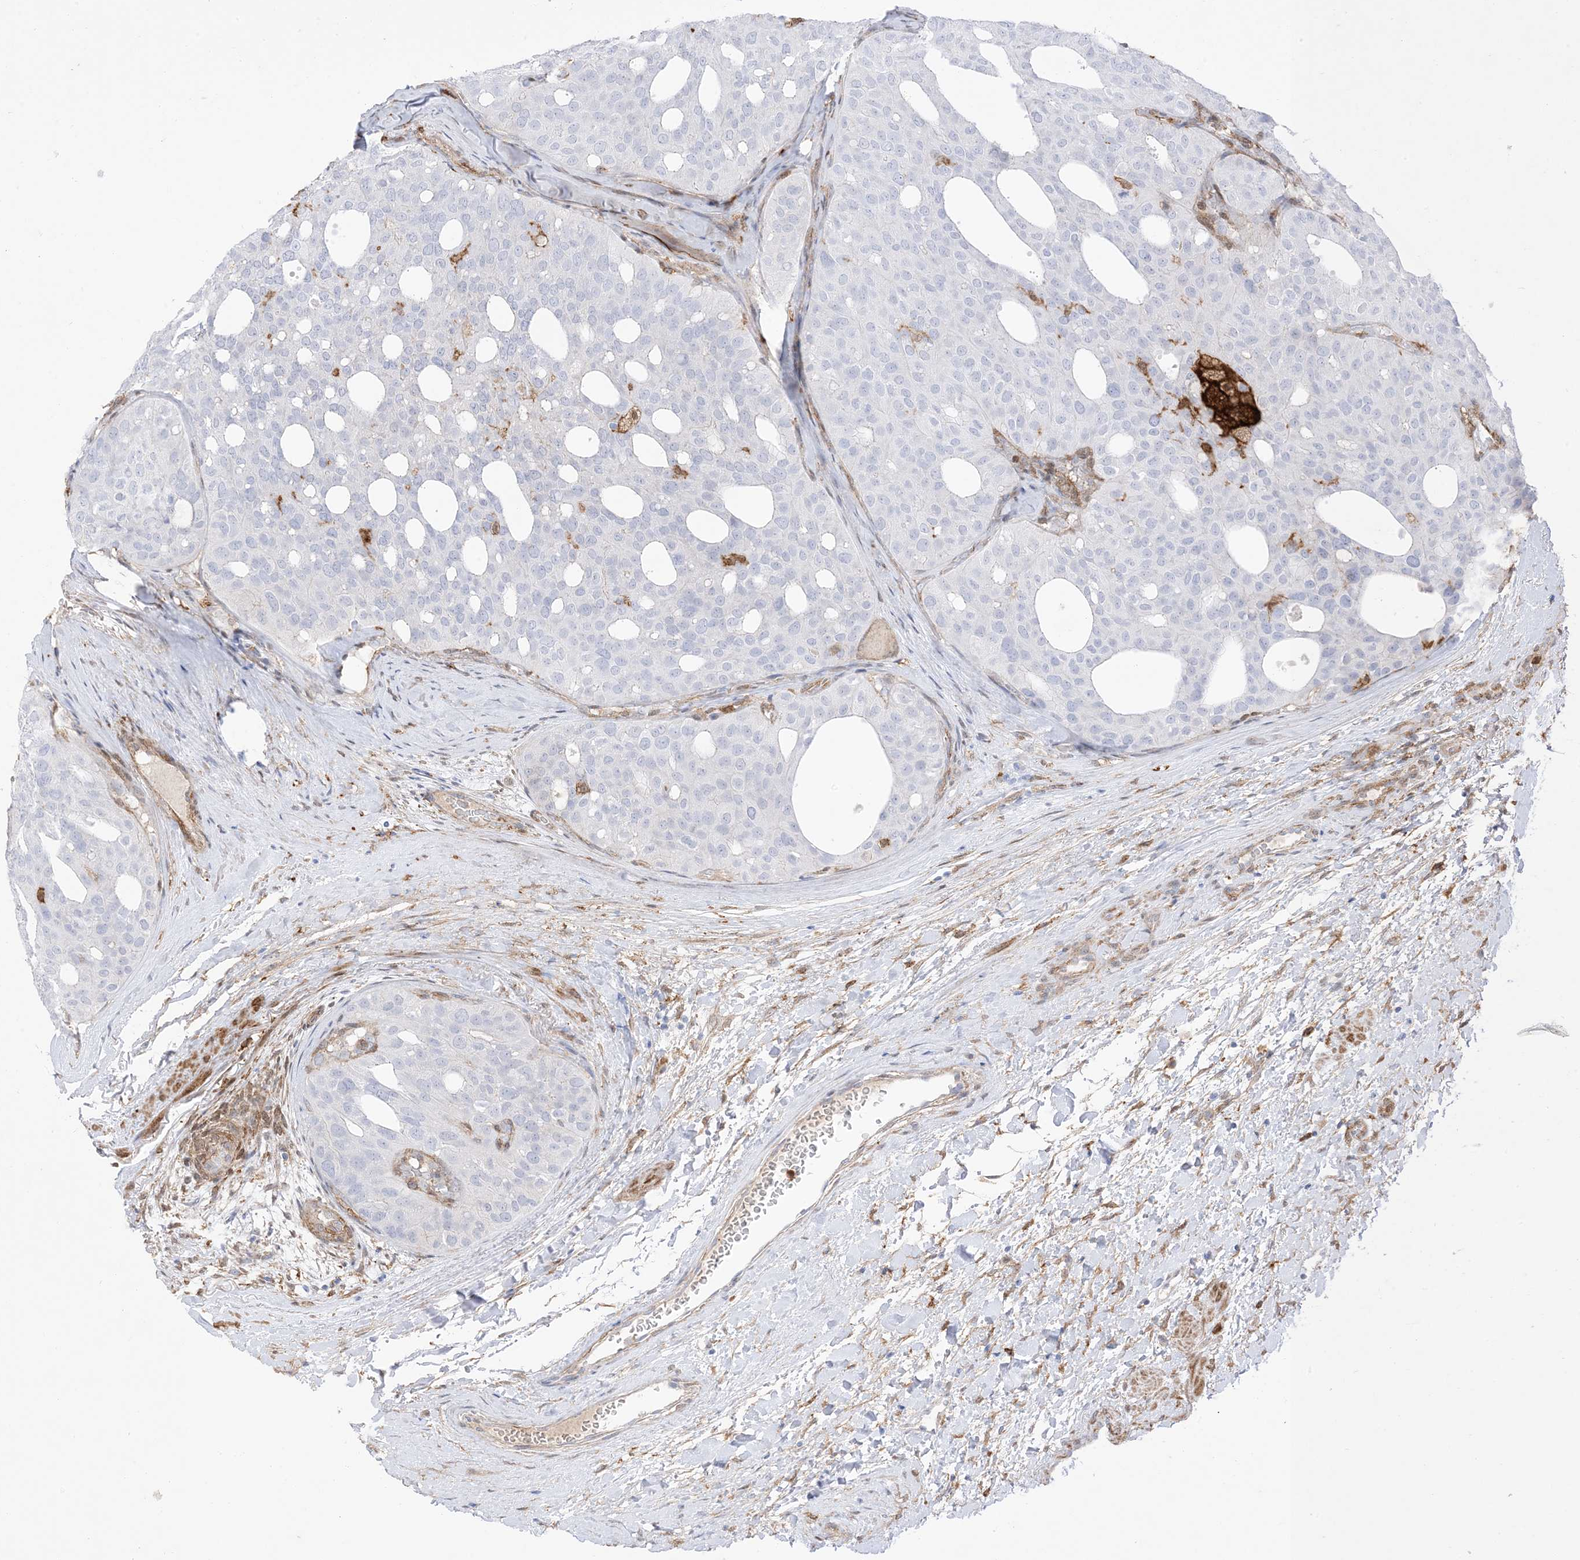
{"staining": {"intensity": "negative", "quantity": "none", "location": "none"}, "tissue": "thyroid cancer", "cell_type": "Tumor cells", "image_type": "cancer", "snomed": [{"axis": "morphology", "description": "Follicular adenoma carcinoma, NOS"}, {"axis": "topography", "description": "Thyroid gland"}], "caption": "The immunohistochemistry micrograph has no significant positivity in tumor cells of thyroid cancer tissue.", "gene": "GSN", "patient": {"sex": "male", "age": 75}}